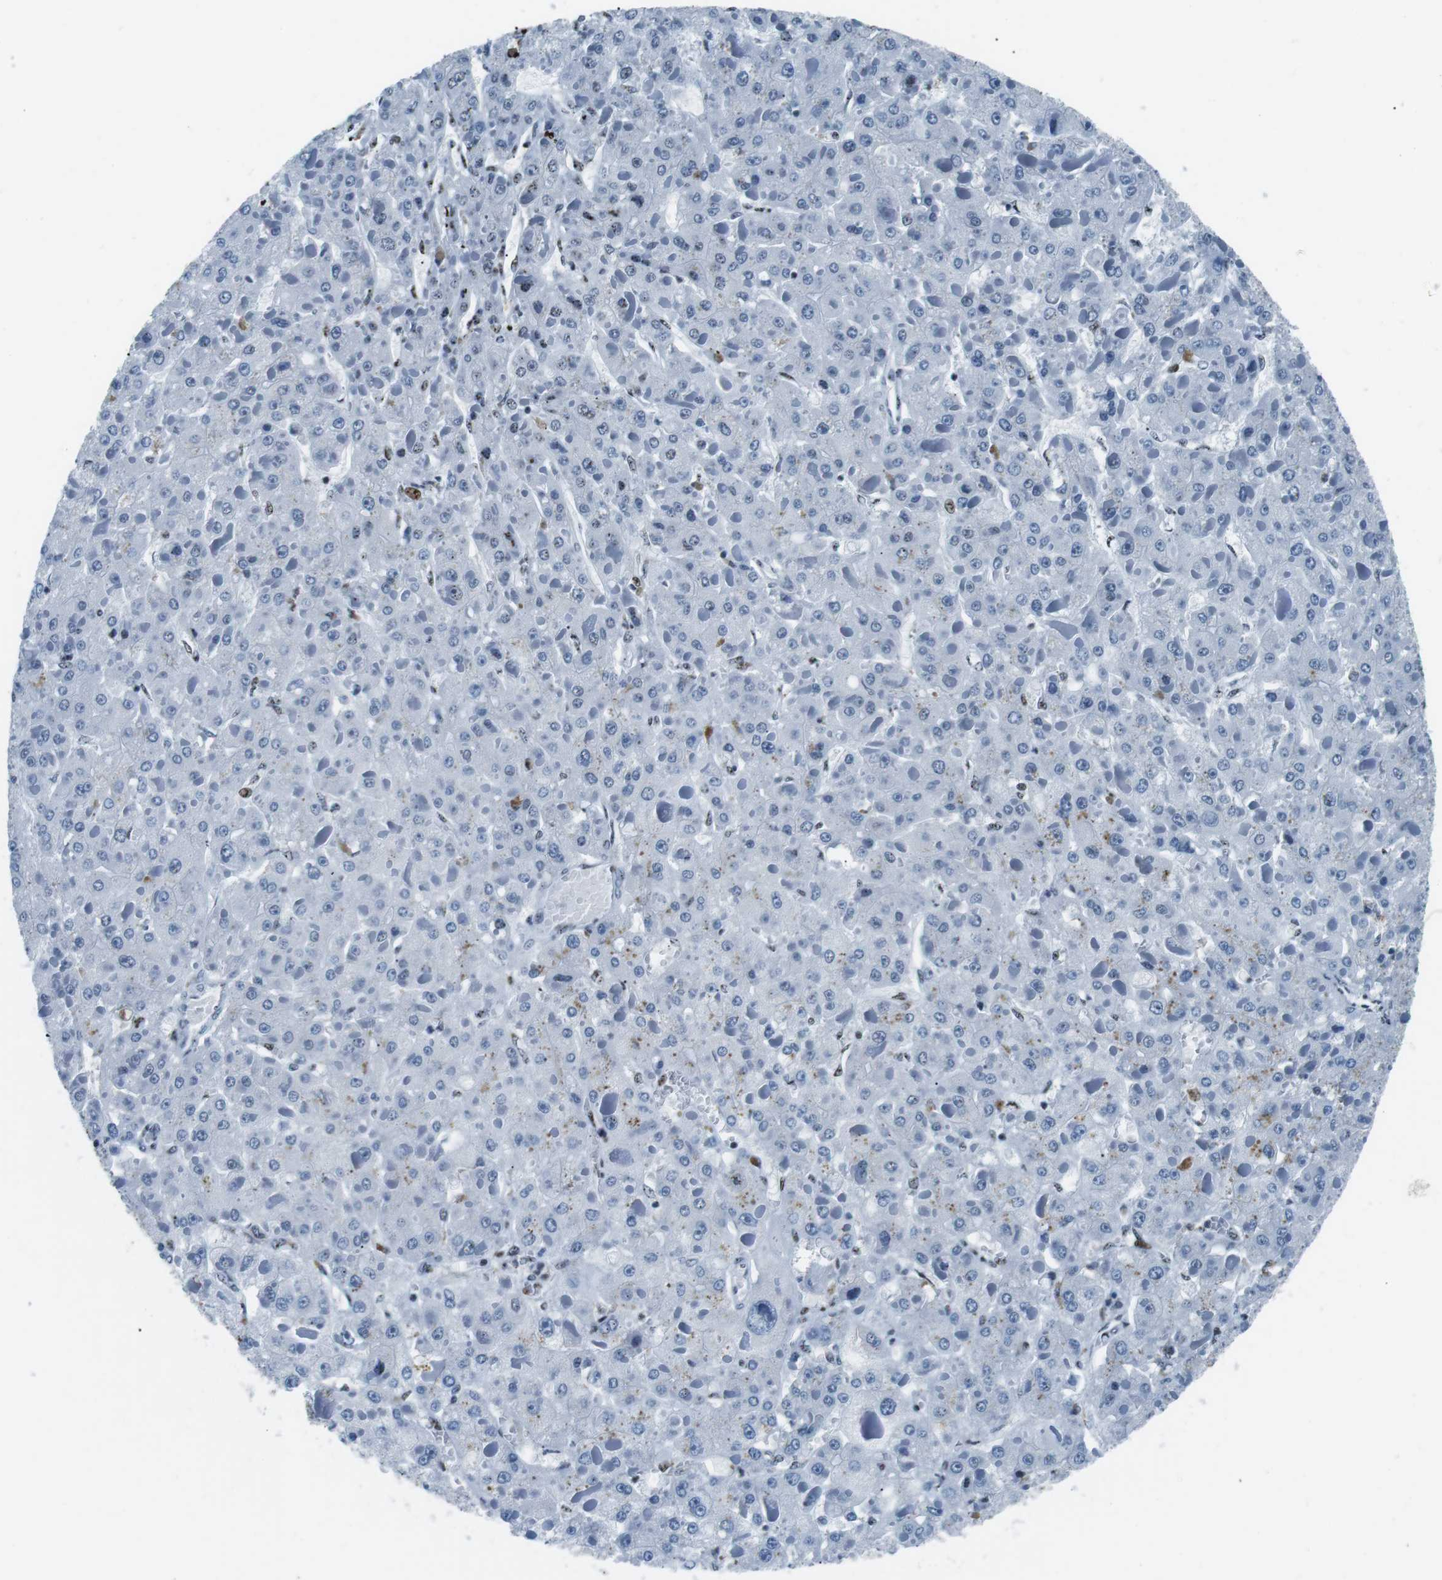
{"staining": {"intensity": "negative", "quantity": "none", "location": "none"}, "tissue": "liver cancer", "cell_type": "Tumor cells", "image_type": "cancer", "snomed": [{"axis": "morphology", "description": "Carcinoma, Hepatocellular, NOS"}, {"axis": "topography", "description": "Liver"}], "caption": "Immunohistochemistry image of neoplastic tissue: liver cancer stained with DAB (3,3'-diaminobenzidine) exhibits no significant protein positivity in tumor cells.", "gene": "PML", "patient": {"sex": "female", "age": 73}}